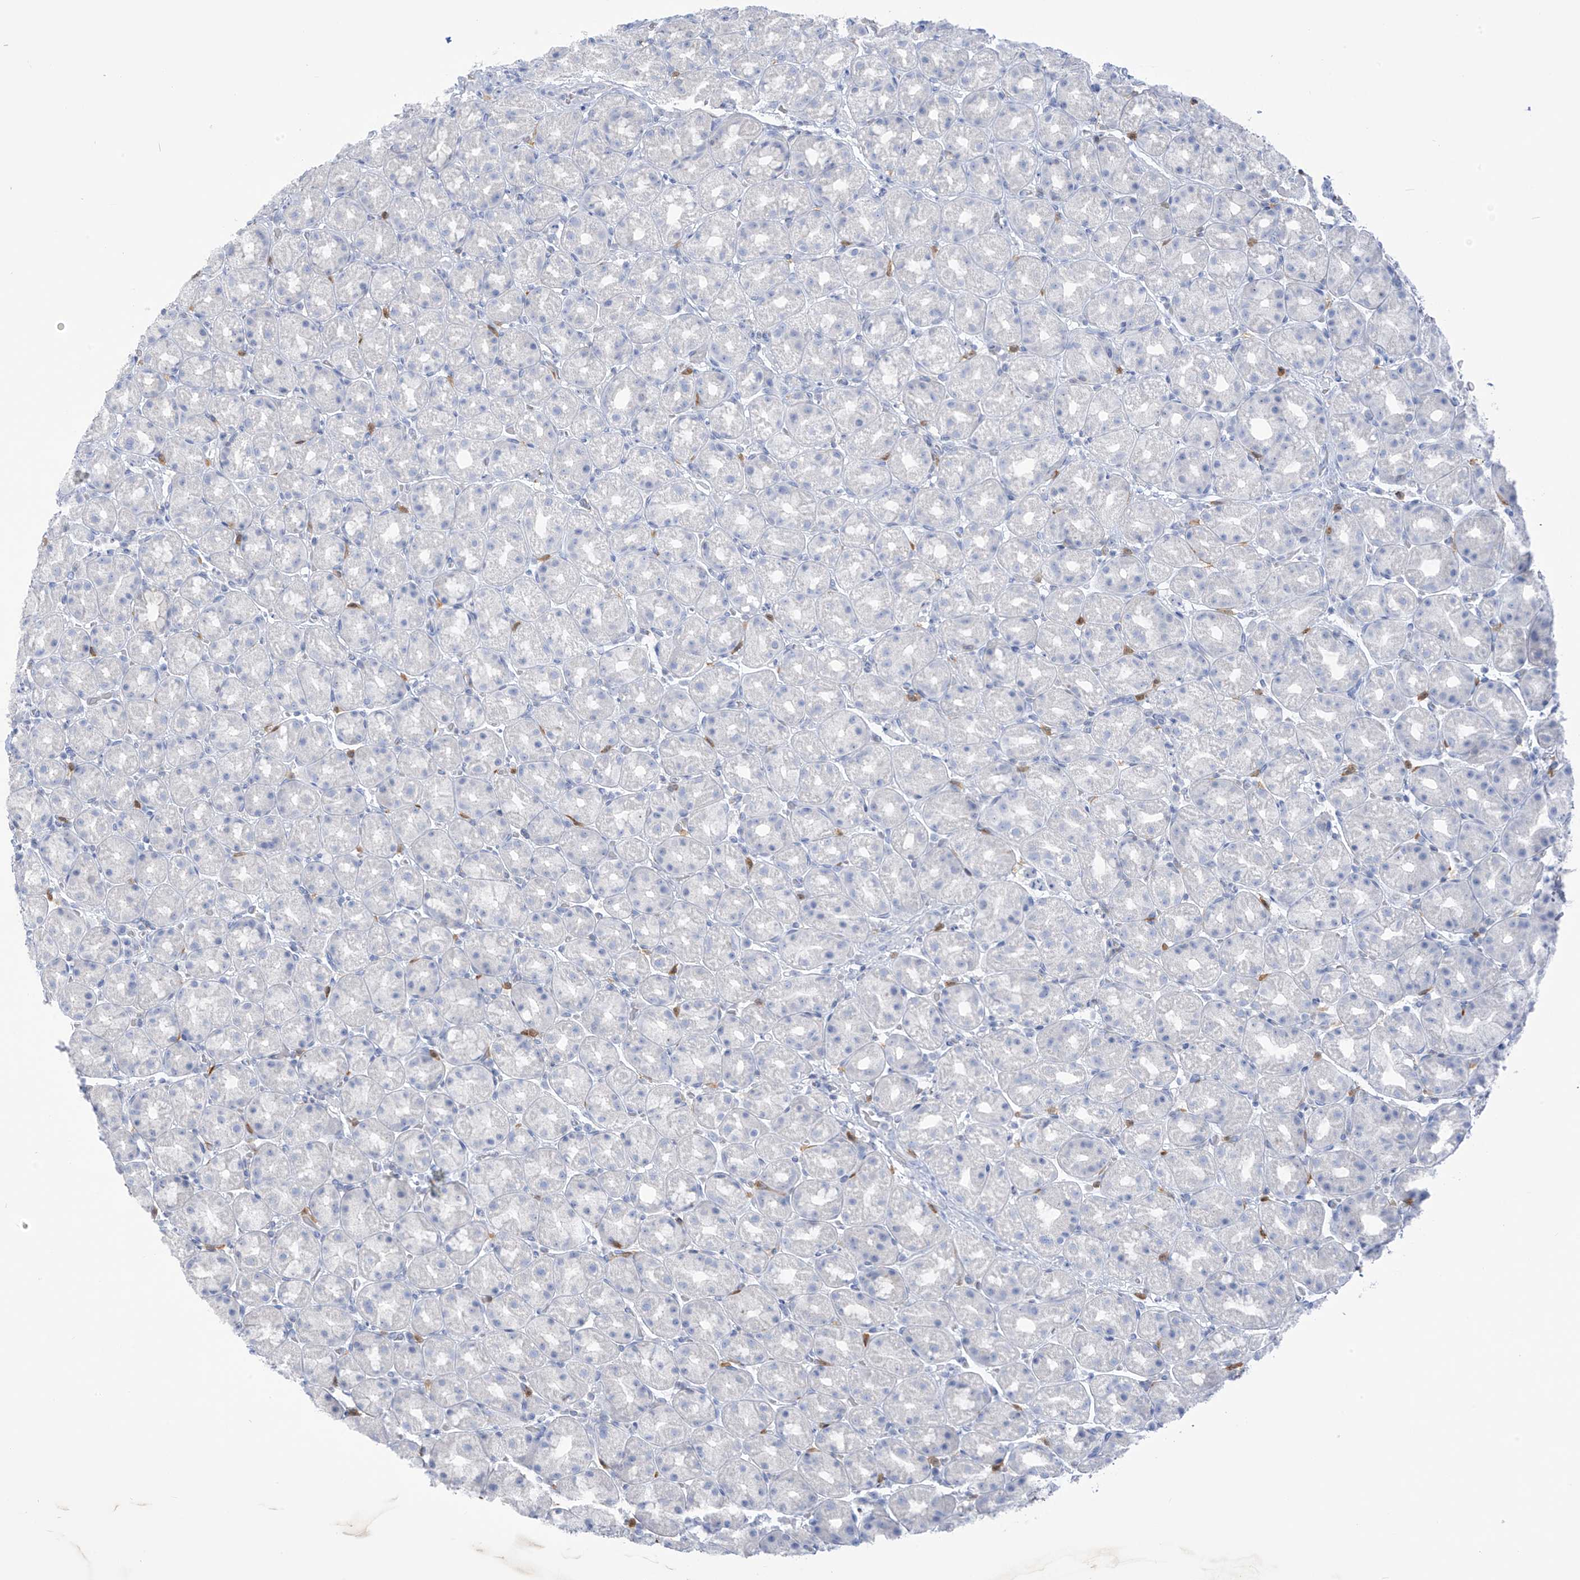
{"staining": {"intensity": "weak", "quantity": "<25%", "location": "cytoplasmic/membranous"}, "tissue": "stomach", "cell_type": "Glandular cells", "image_type": "normal", "snomed": [{"axis": "morphology", "description": "Normal tissue, NOS"}, {"axis": "topography", "description": "Stomach, upper"}], "caption": "An immunohistochemistry (IHC) histopathology image of unremarkable stomach is shown. There is no staining in glandular cells of stomach.", "gene": "TRMT2B", "patient": {"sex": "male", "age": 68}}